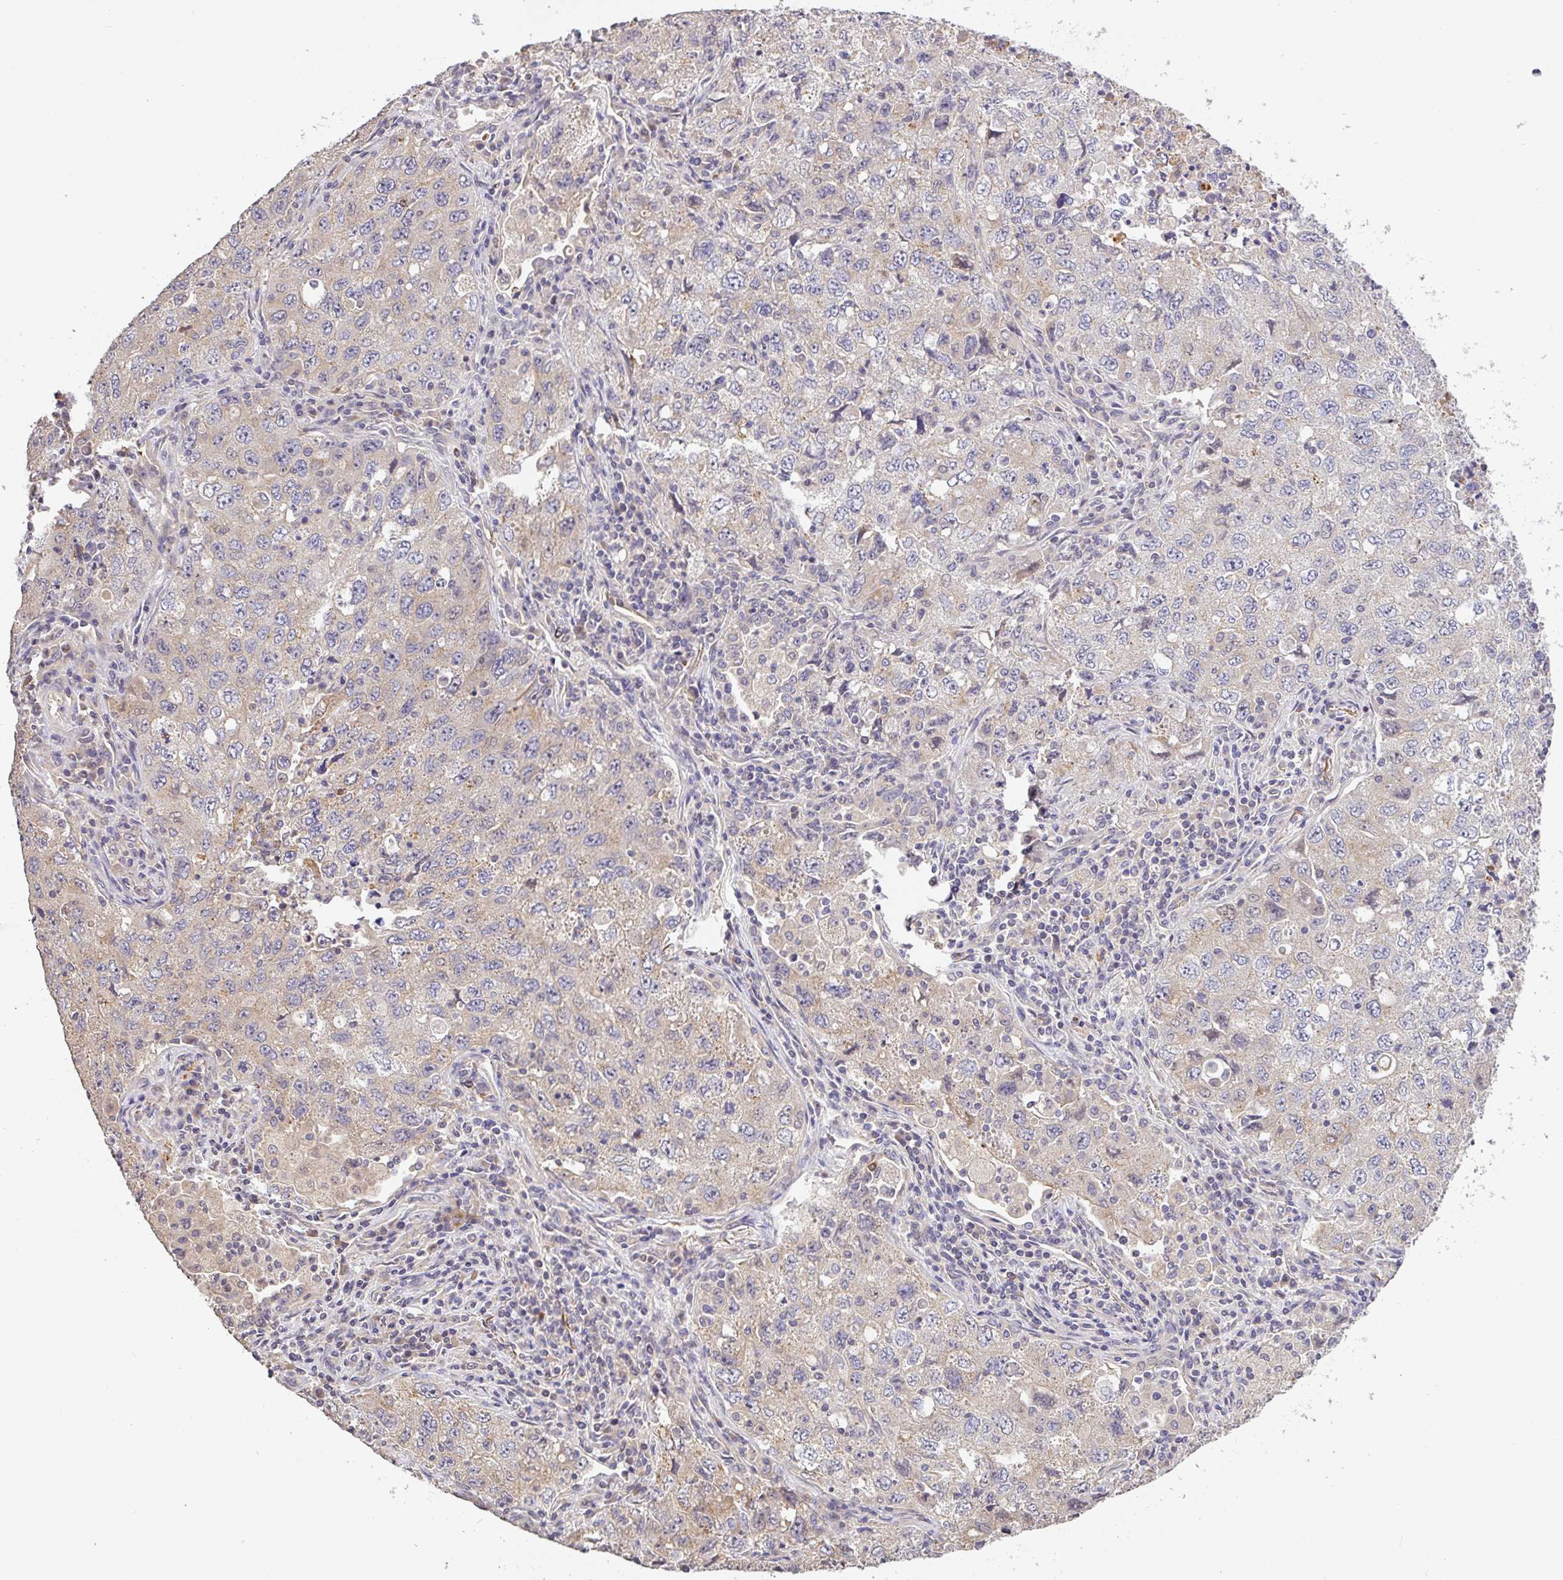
{"staining": {"intensity": "negative", "quantity": "none", "location": "none"}, "tissue": "lung cancer", "cell_type": "Tumor cells", "image_type": "cancer", "snomed": [{"axis": "morphology", "description": "Adenocarcinoma, NOS"}, {"axis": "topography", "description": "Lung"}], "caption": "Human lung cancer stained for a protein using immunohistochemistry reveals no expression in tumor cells.", "gene": "C1QTNF9B", "patient": {"sex": "female", "age": 57}}